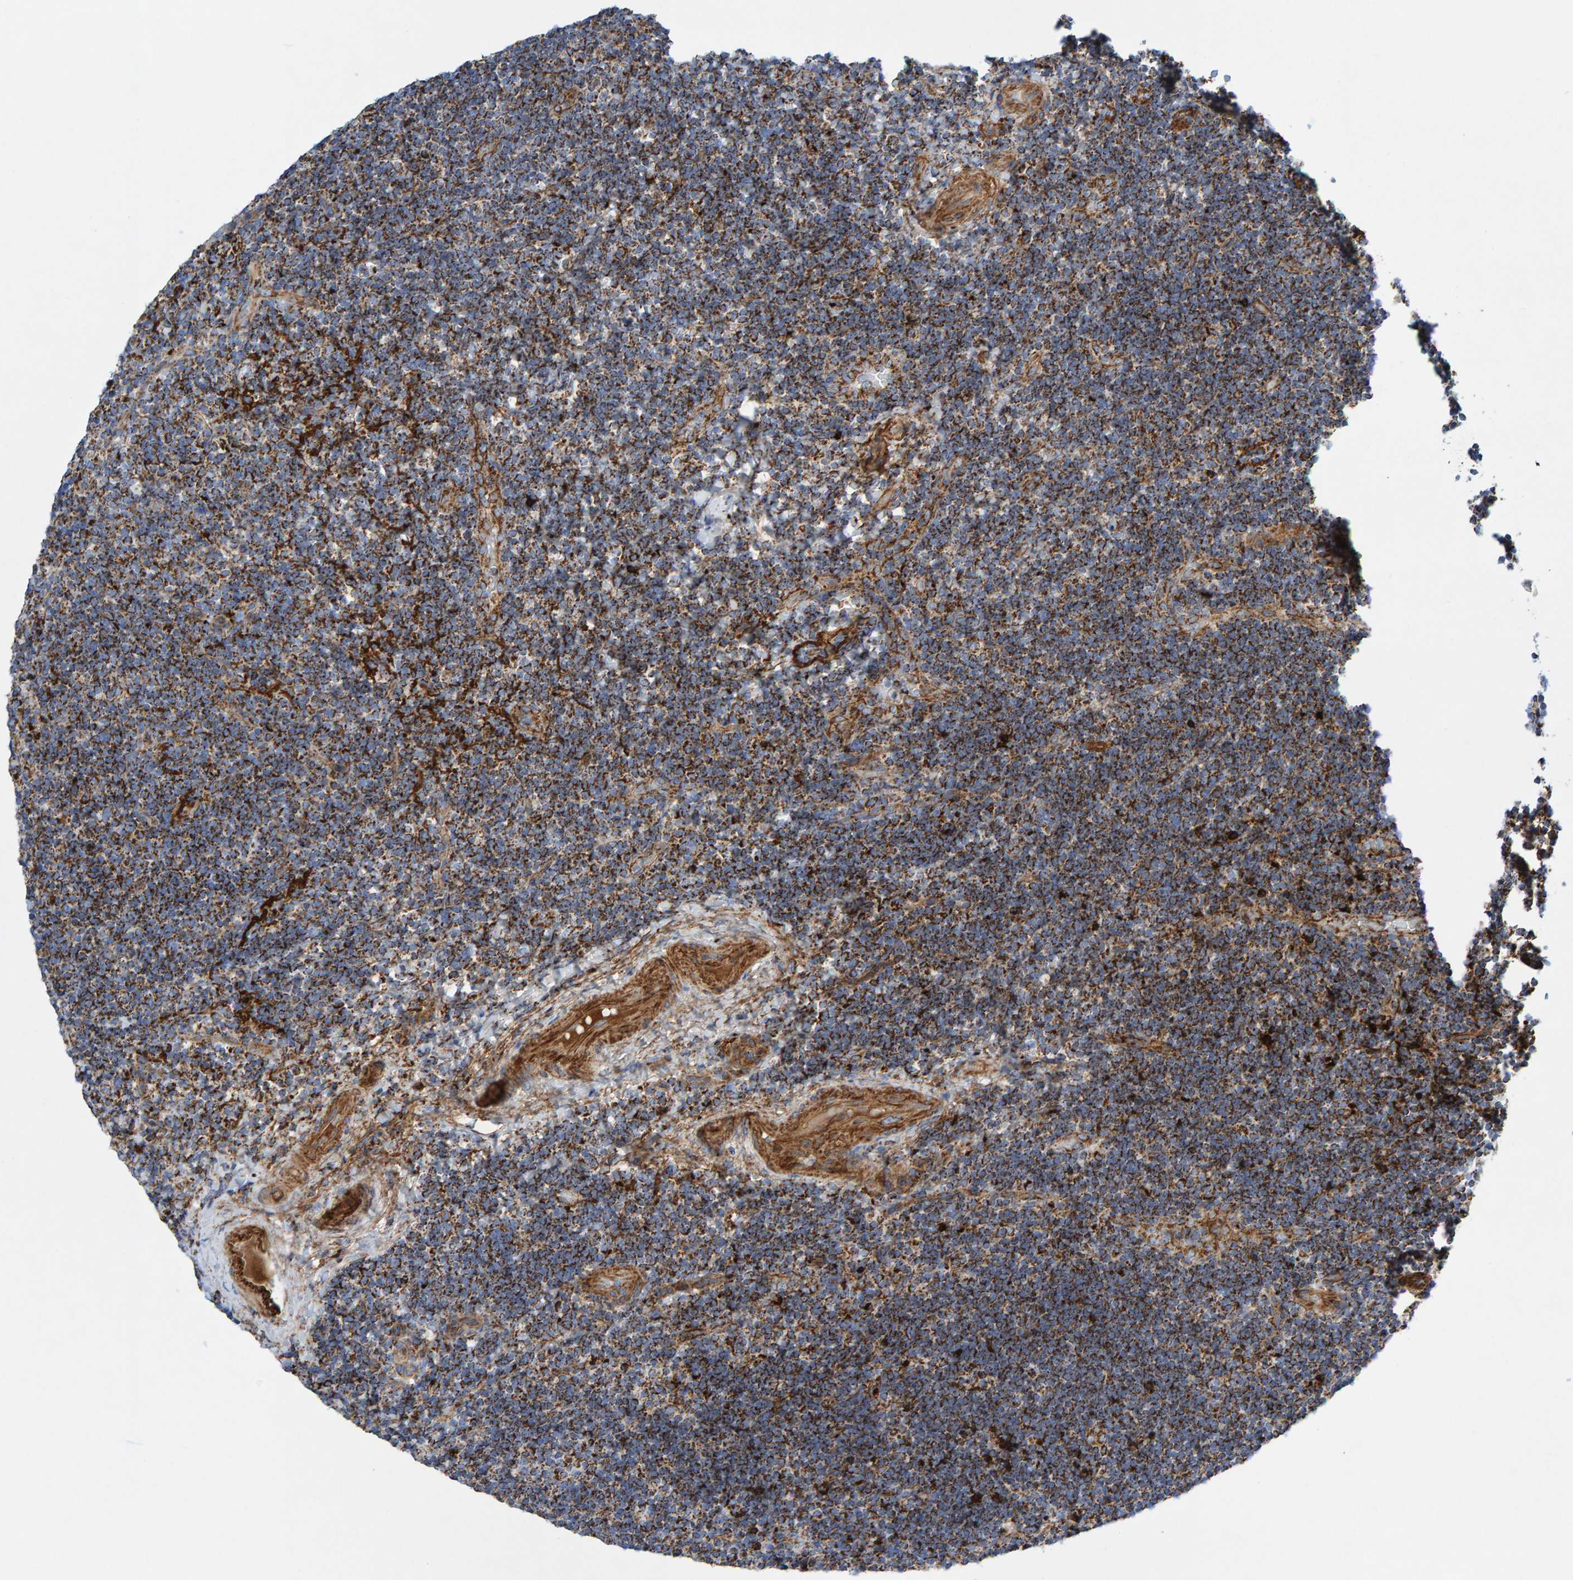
{"staining": {"intensity": "strong", "quantity": ">75%", "location": "cytoplasmic/membranous"}, "tissue": "lymphoma", "cell_type": "Tumor cells", "image_type": "cancer", "snomed": [{"axis": "morphology", "description": "Malignant lymphoma, non-Hodgkin's type, High grade"}, {"axis": "topography", "description": "Tonsil"}], "caption": "Human malignant lymphoma, non-Hodgkin's type (high-grade) stained with a brown dye displays strong cytoplasmic/membranous positive positivity in about >75% of tumor cells.", "gene": "GGTA1", "patient": {"sex": "female", "age": 36}}